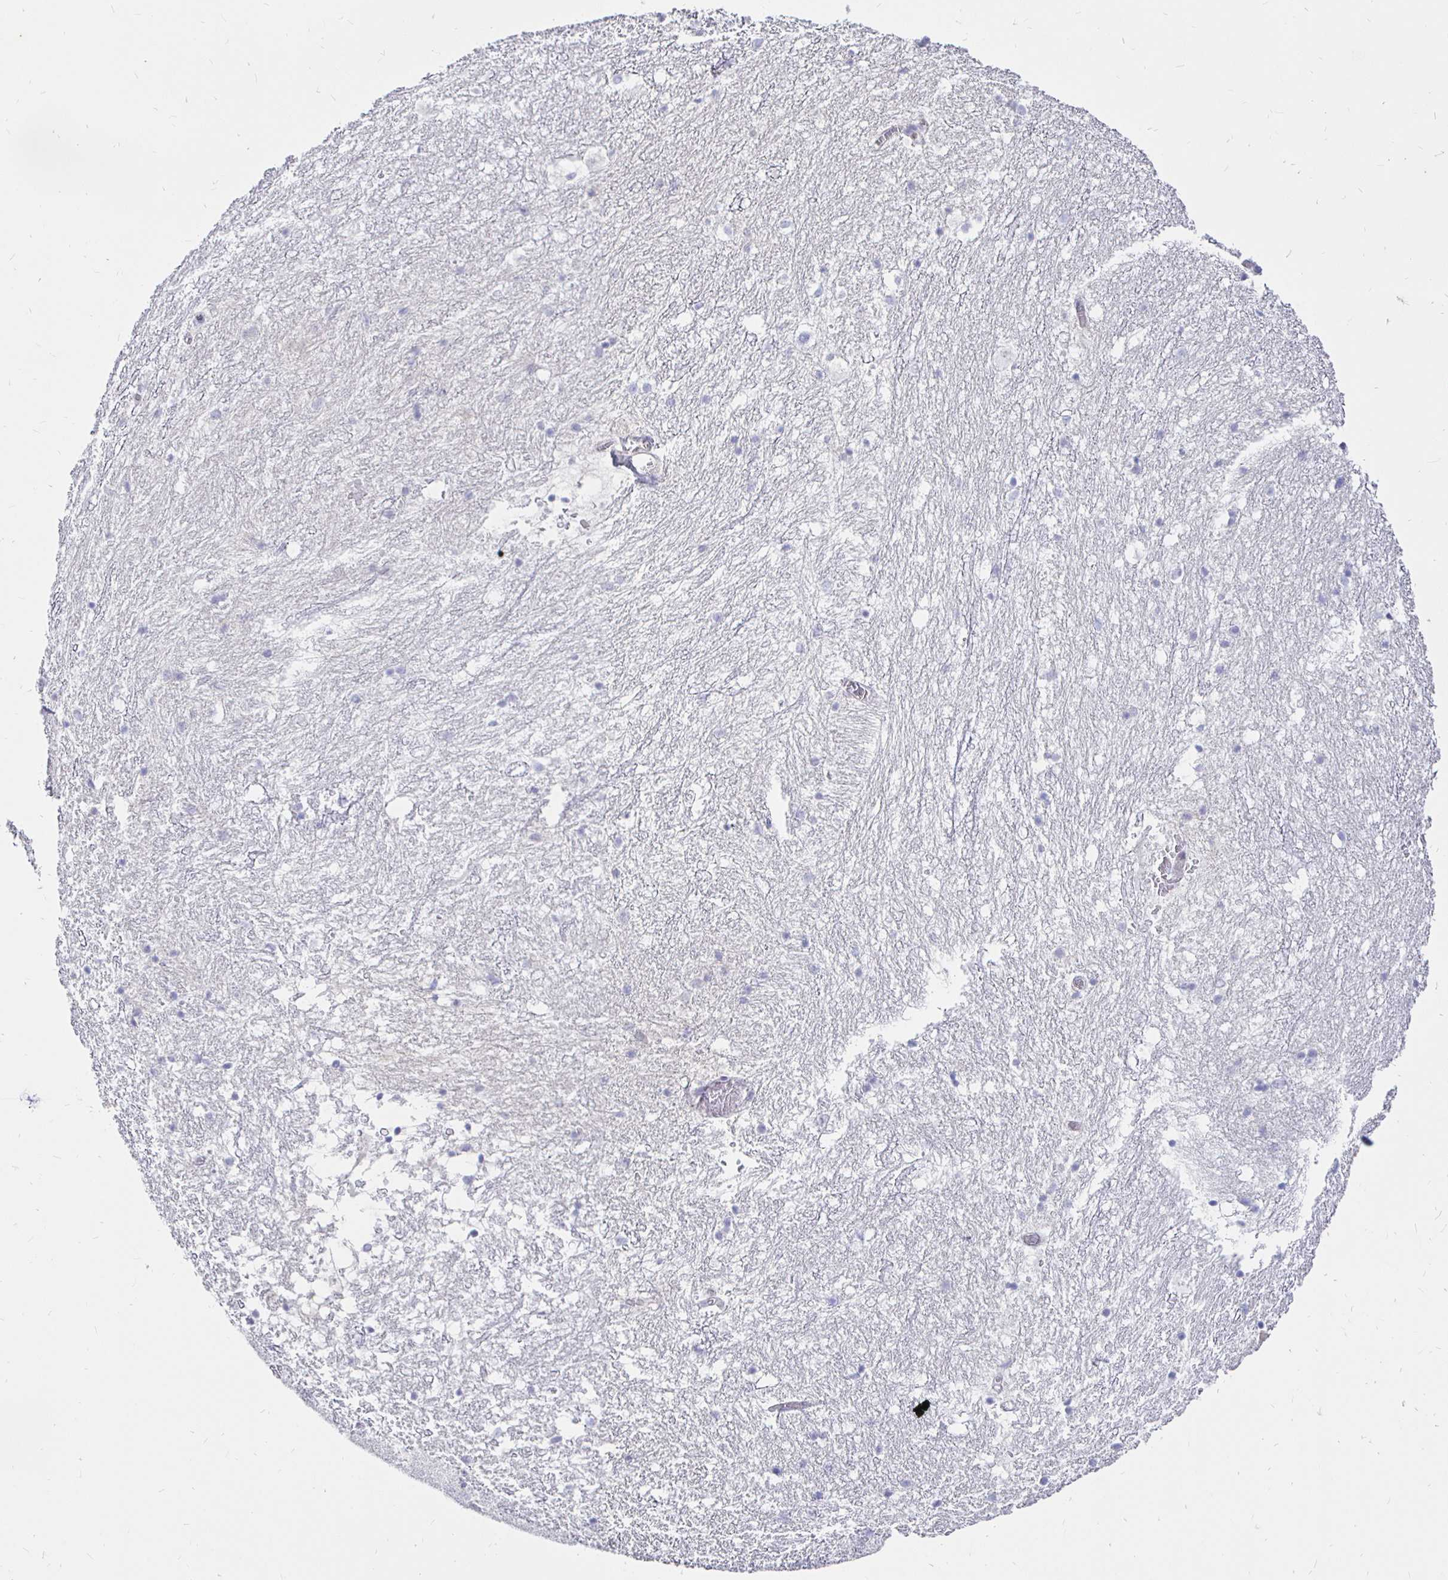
{"staining": {"intensity": "negative", "quantity": "none", "location": "none"}, "tissue": "hippocampus", "cell_type": "Glial cells", "image_type": "normal", "snomed": [{"axis": "morphology", "description": "Normal tissue, NOS"}, {"axis": "topography", "description": "Hippocampus"}], "caption": "This is an immunohistochemistry (IHC) micrograph of unremarkable human hippocampus. There is no positivity in glial cells.", "gene": "PALM2AKAP2", "patient": {"sex": "female", "age": 52}}